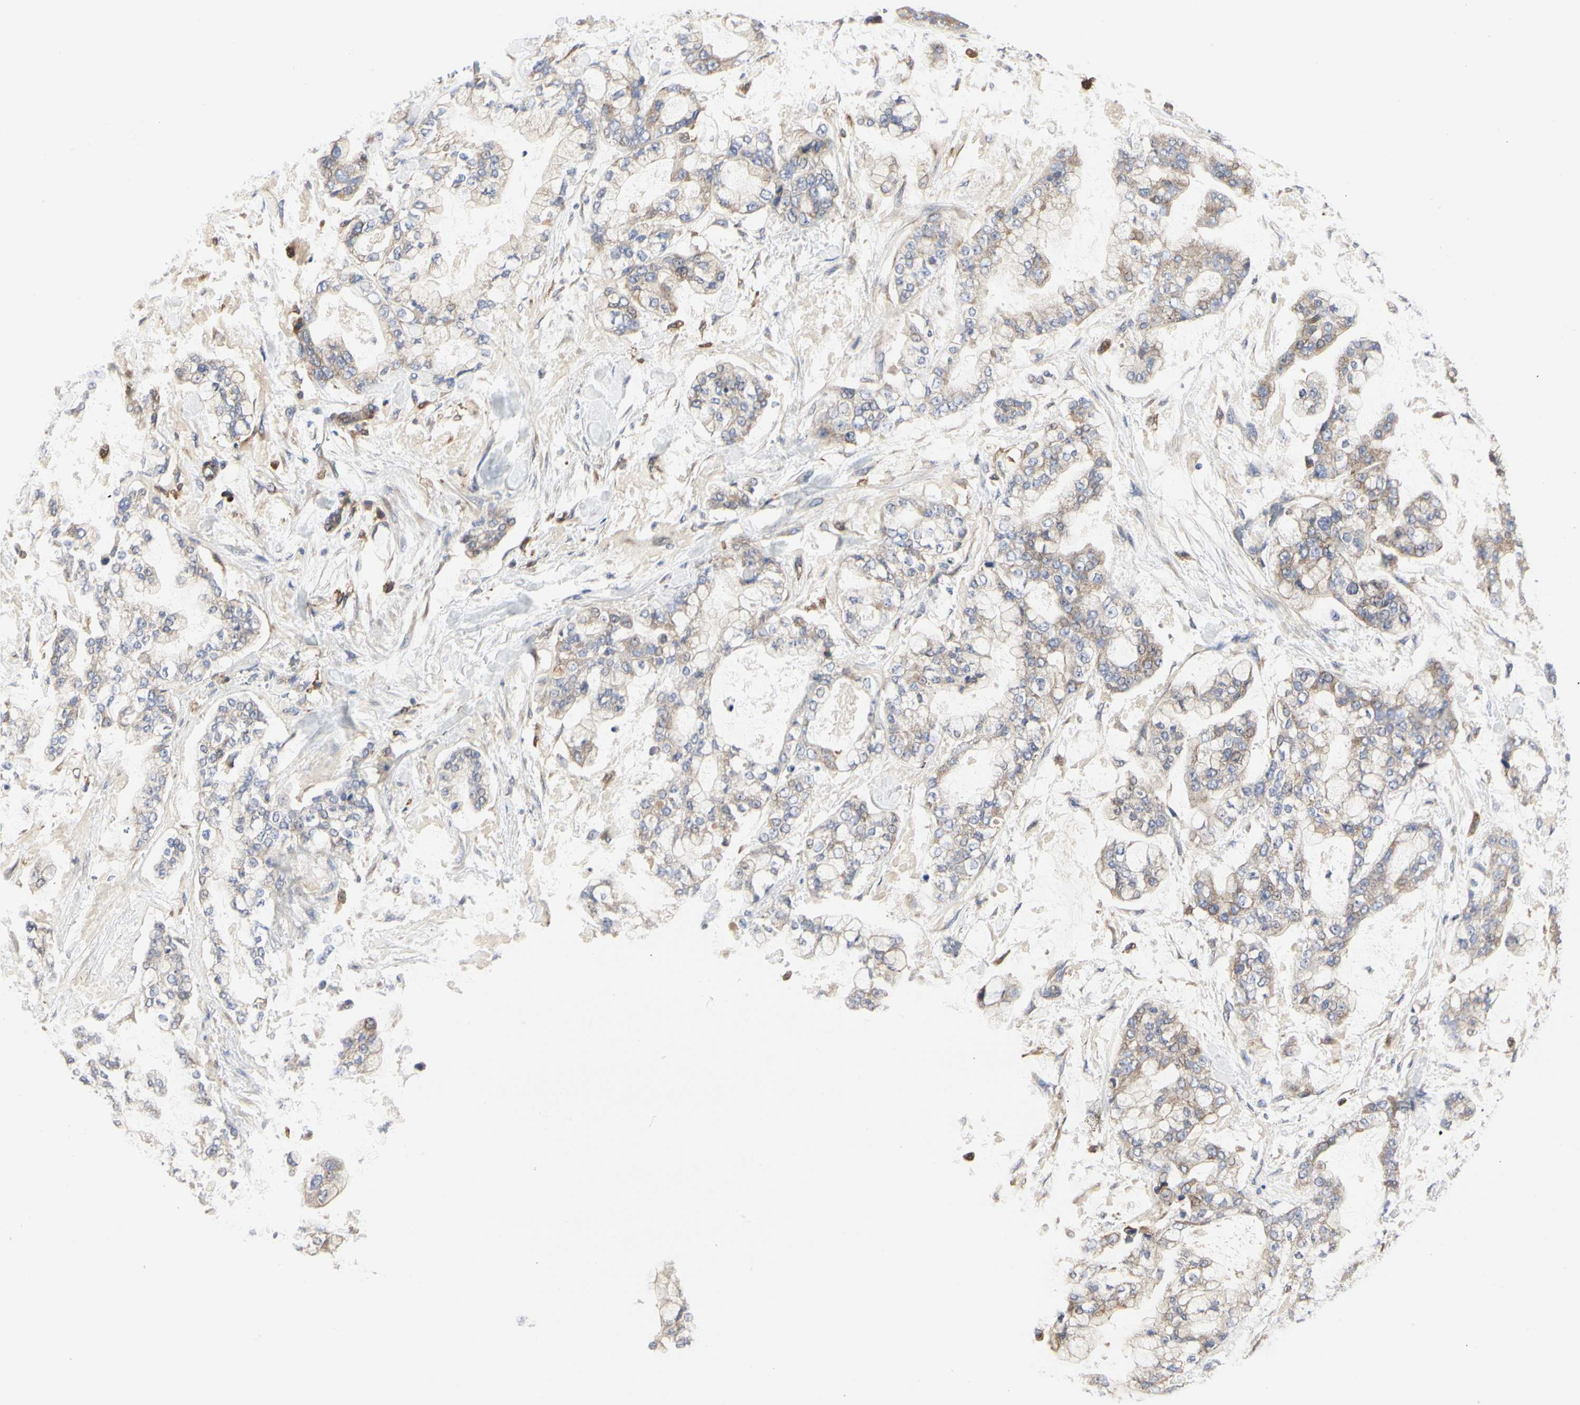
{"staining": {"intensity": "moderate", "quantity": ">75%", "location": "cytoplasmic/membranous"}, "tissue": "stomach cancer", "cell_type": "Tumor cells", "image_type": "cancer", "snomed": [{"axis": "morphology", "description": "Normal tissue, NOS"}, {"axis": "morphology", "description": "Adenocarcinoma, NOS"}, {"axis": "topography", "description": "Stomach, upper"}, {"axis": "topography", "description": "Stomach"}], "caption": "High-magnification brightfield microscopy of stomach adenocarcinoma stained with DAB (3,3'-diaminobenzidine) (brown) and counterstained with hematoxylin (blue). tumor cells exhibit moderate cytoplasmic/membranous staining is identified in about>75% of cells.", "gene": "C3orf52", "patient": {"sex": "male", "age": 76}}